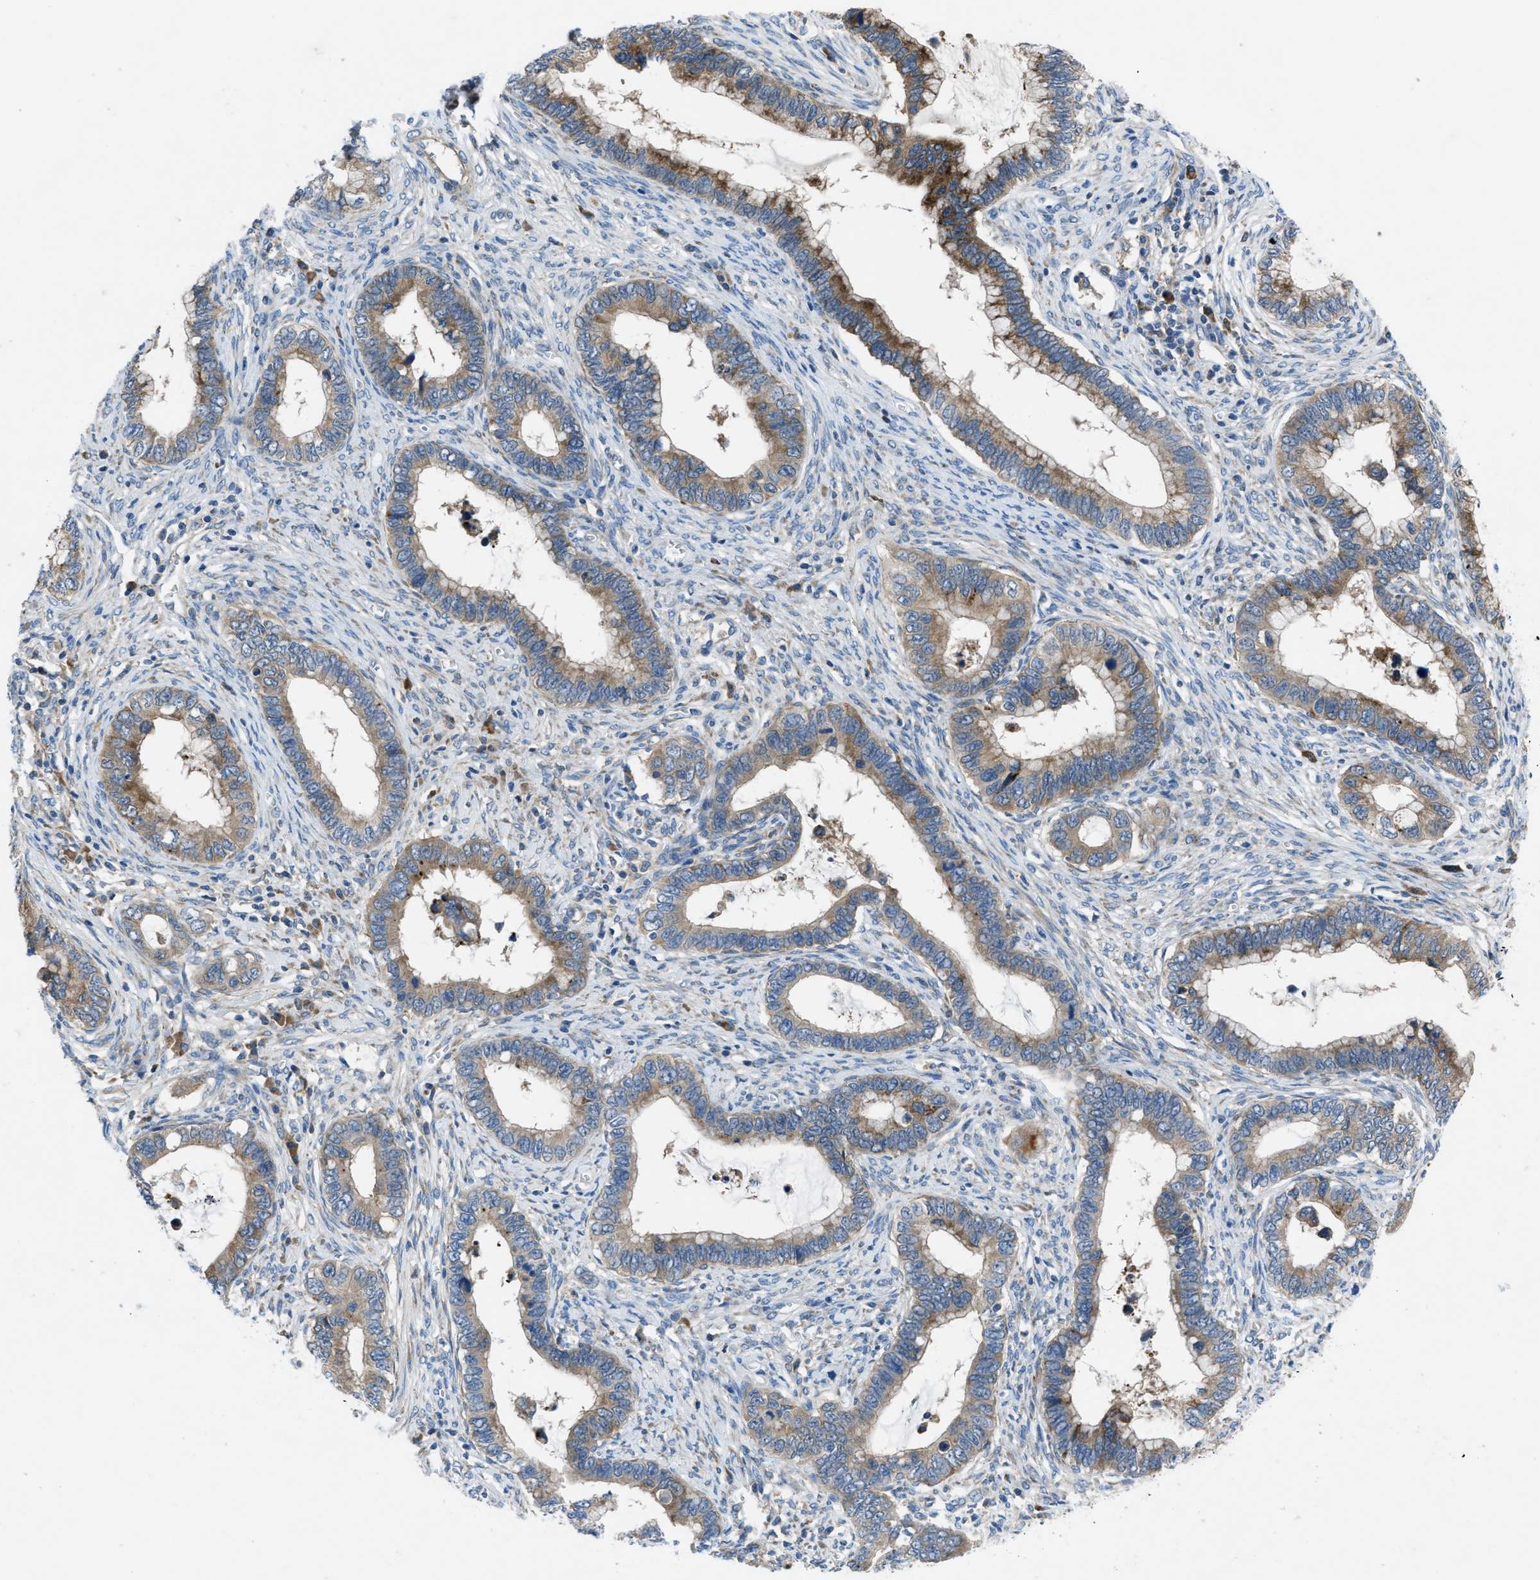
{"staining": {"intensity": "moderate", "quantity": ">75%", "location": "cytoplasmic/membranous"}, "tissue": "cervical cancer", "cell_type": "Tumor cells", "image_type": "cancer", "snomed": [{"axis": "morphology", "description": "Adenocarcinoma, NOS"}, {"axis": "topography", "description": "Cervix"}], "caption": "A brown stain shows moderate cytoplasmic/membranous staining of a protein in human cervical cancer tumor cells. The staining is performed using DAB brown chromogen to label protein expression. The nuclei are counter-stained blue using hematoxylin.", "gene": "MAP3K20", "patient": {"sex": "female", "age": 44}}